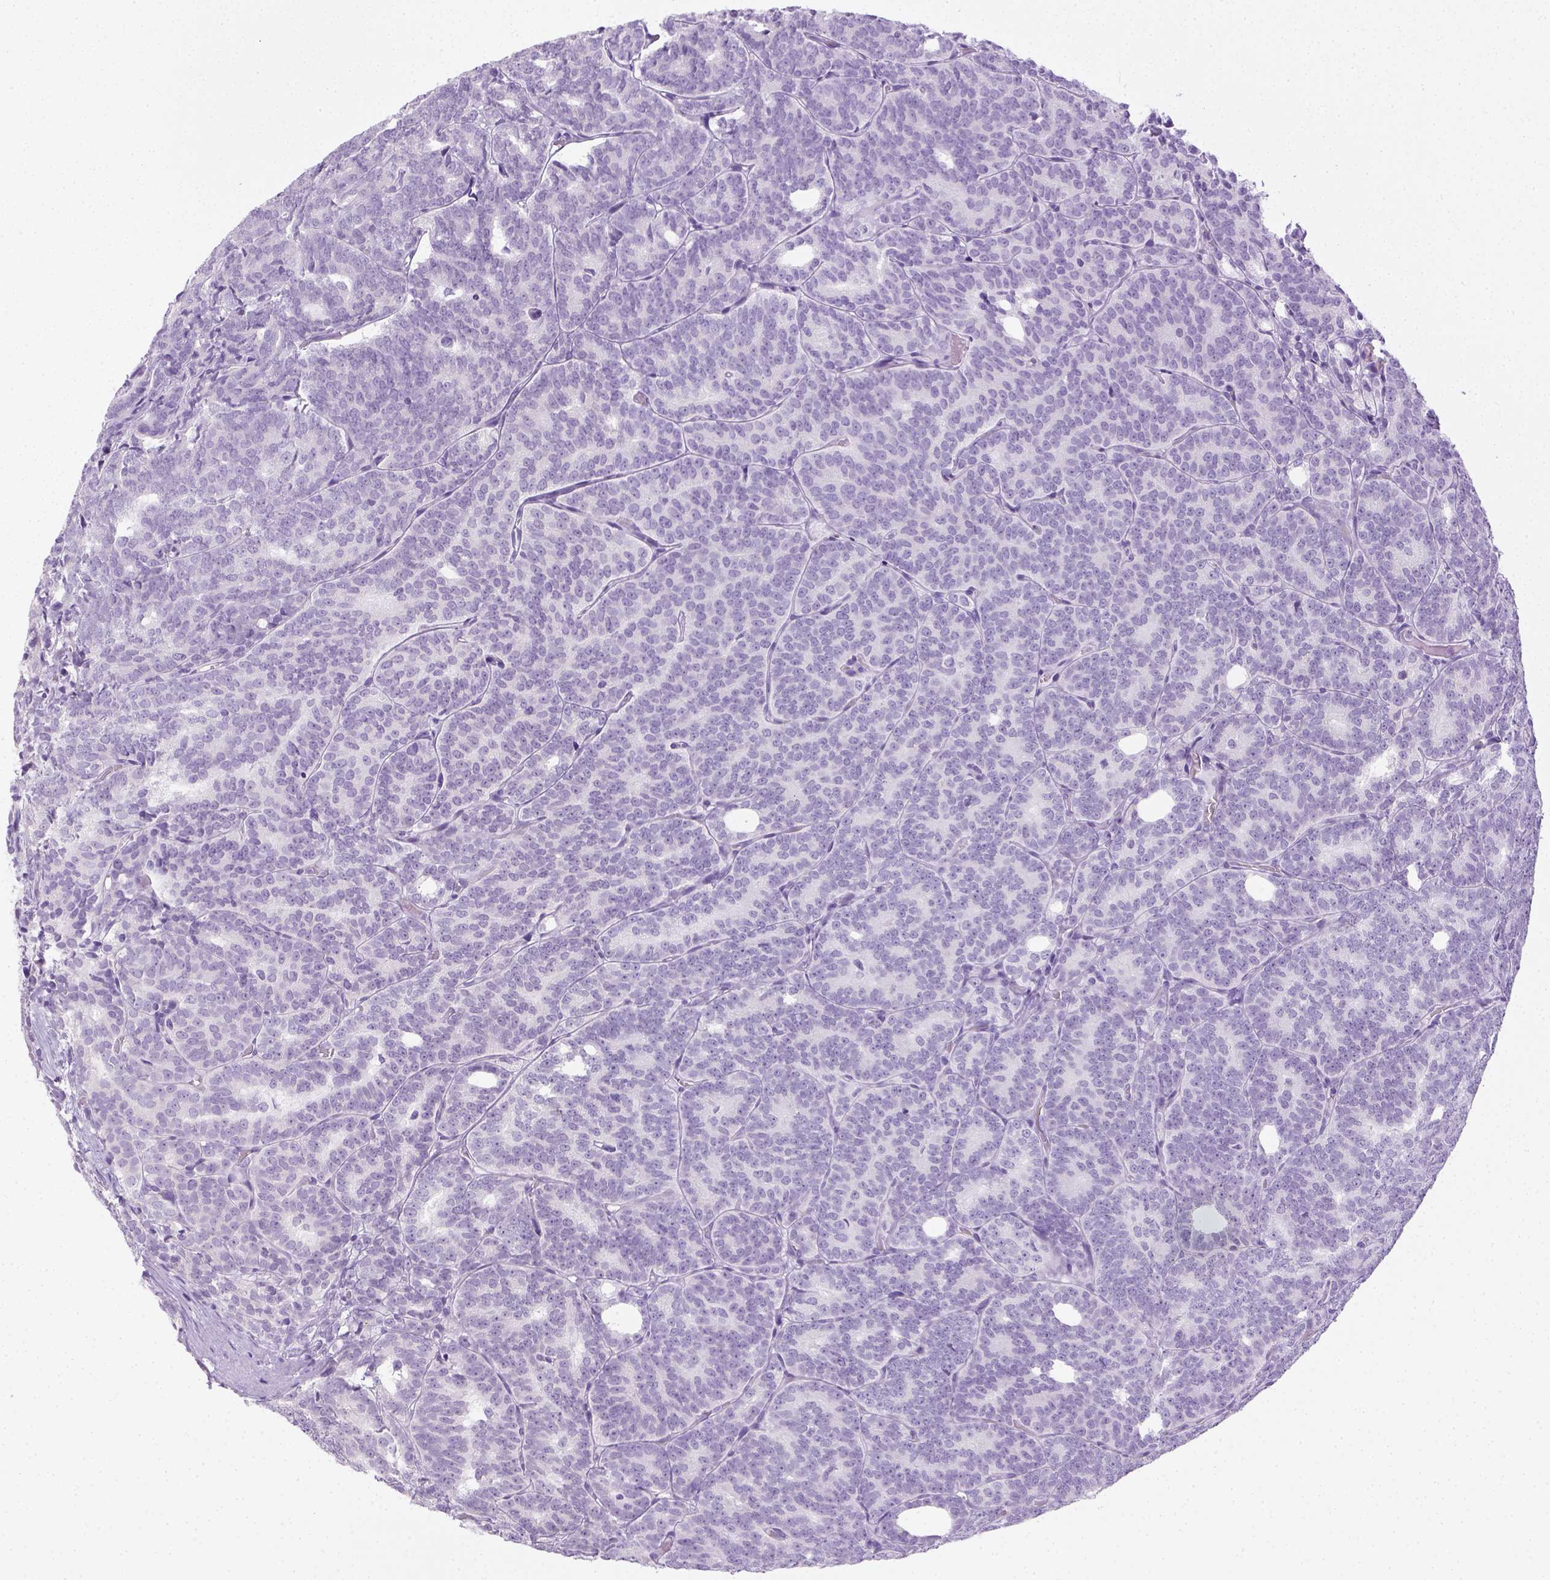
{"staining": {"intensity": "negative", "quantity": "none", "location": "none"}, "tissue": "prostate cancer", "cell_type": "Tumor cells", "image_type": "cancer", "snomed": [{"axis": "morphology", "description": "Adenocarcinoma, High grade"}, {"axis": "topography", "description": "Prostate"}], "caption": "Immunohistochemistry image of human prostate cancer stained for a protein (brown), which reveals no positivity in tumor cells. (IHC, brightfield microscopy, high magnification).", "gene": "LGSN", "patient": {"sex": "male", "age": 53}}